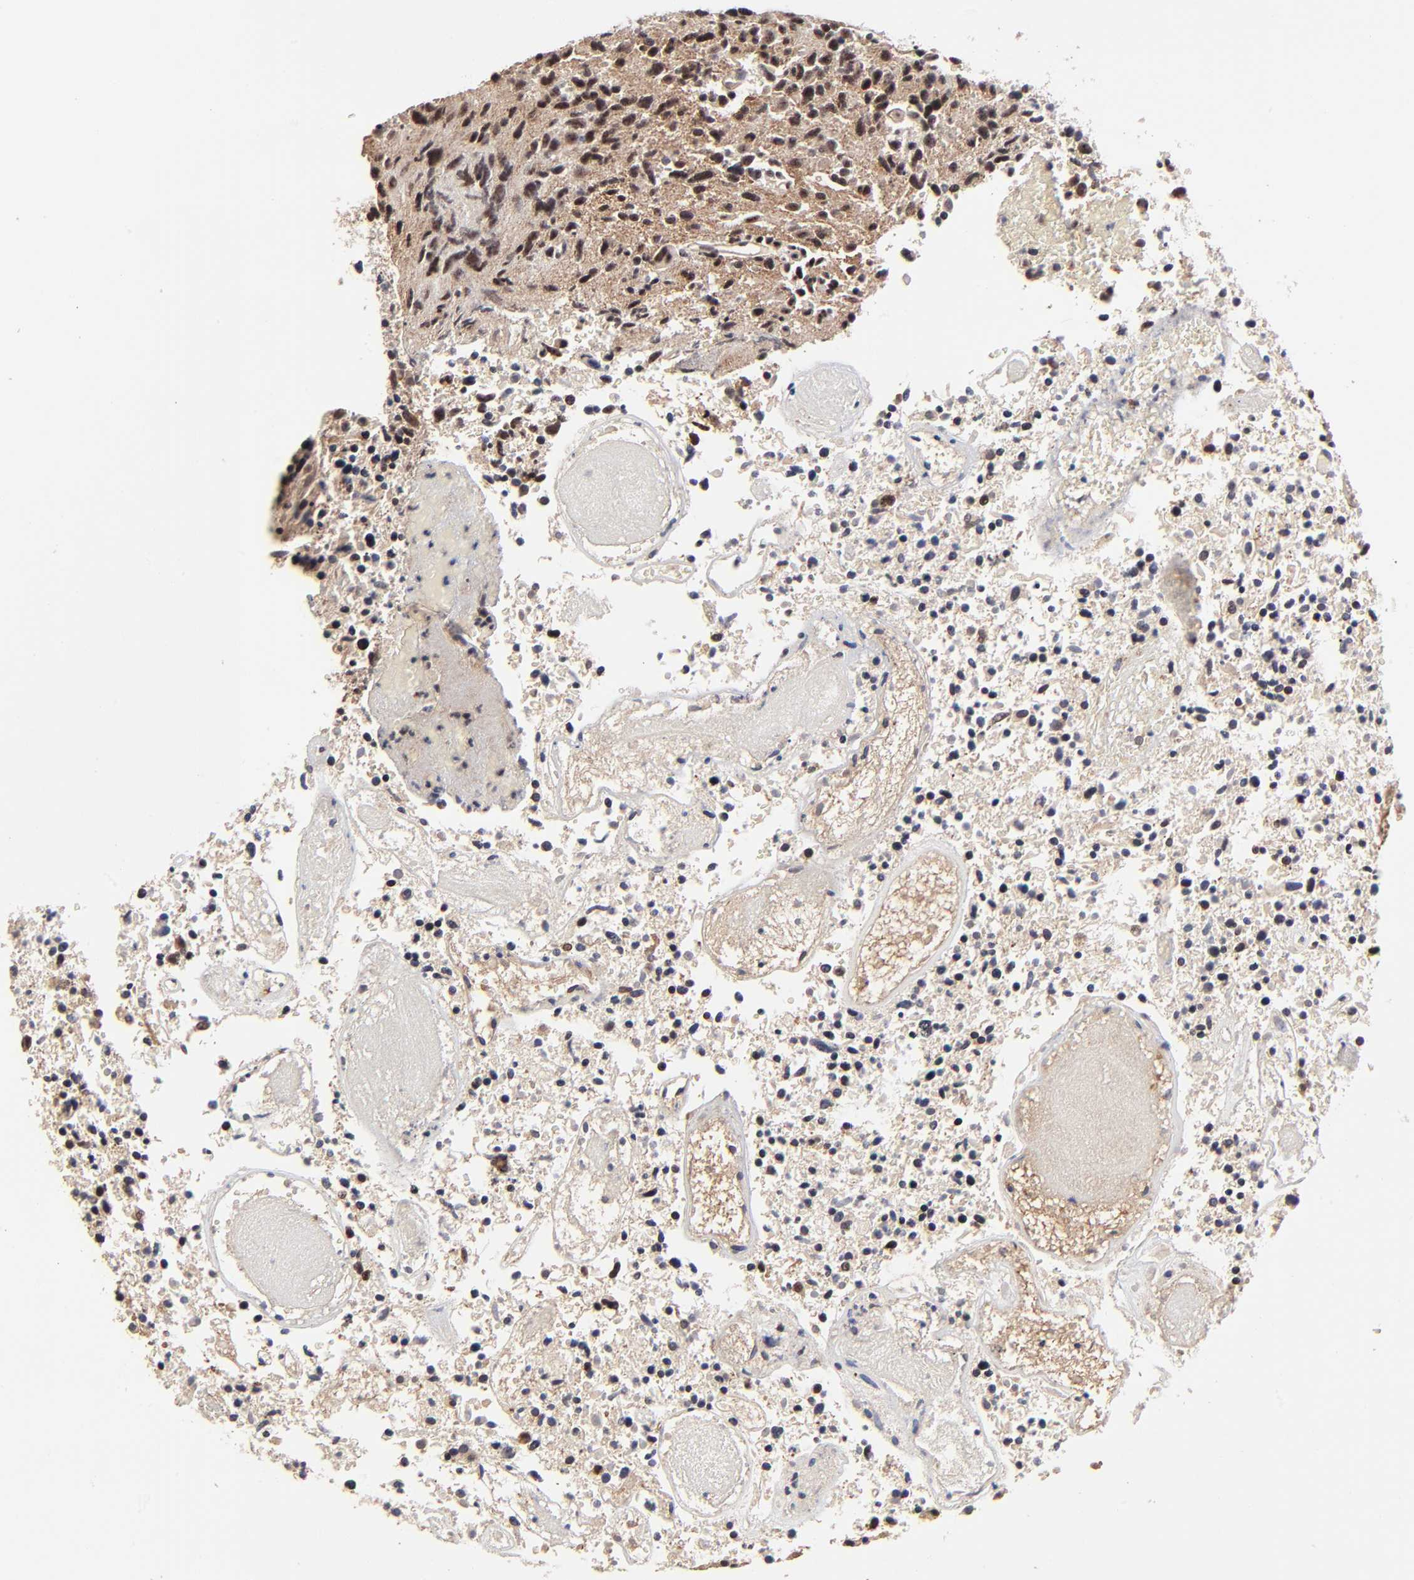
{"staining": {"intensity": "moderate", "quantity": ">75%", "location": "cytoplasmic/membranous"}, "tissue": "glioma", "cell_type": "Tumor cells", "image_type": "cancer", "snomed": [{"axis": "morphology", "description": "Glioma, malignant, High grade"}, {"axis": "topography", "description": "Brain"}], "caption": "Tumor cells reveal moderate cytoplasmic/membranous positivity in about >75% of cells in high-grade glioma (malignant).", "gene": "FRMD8", "patient": {"sex": "male", "age": 72}}